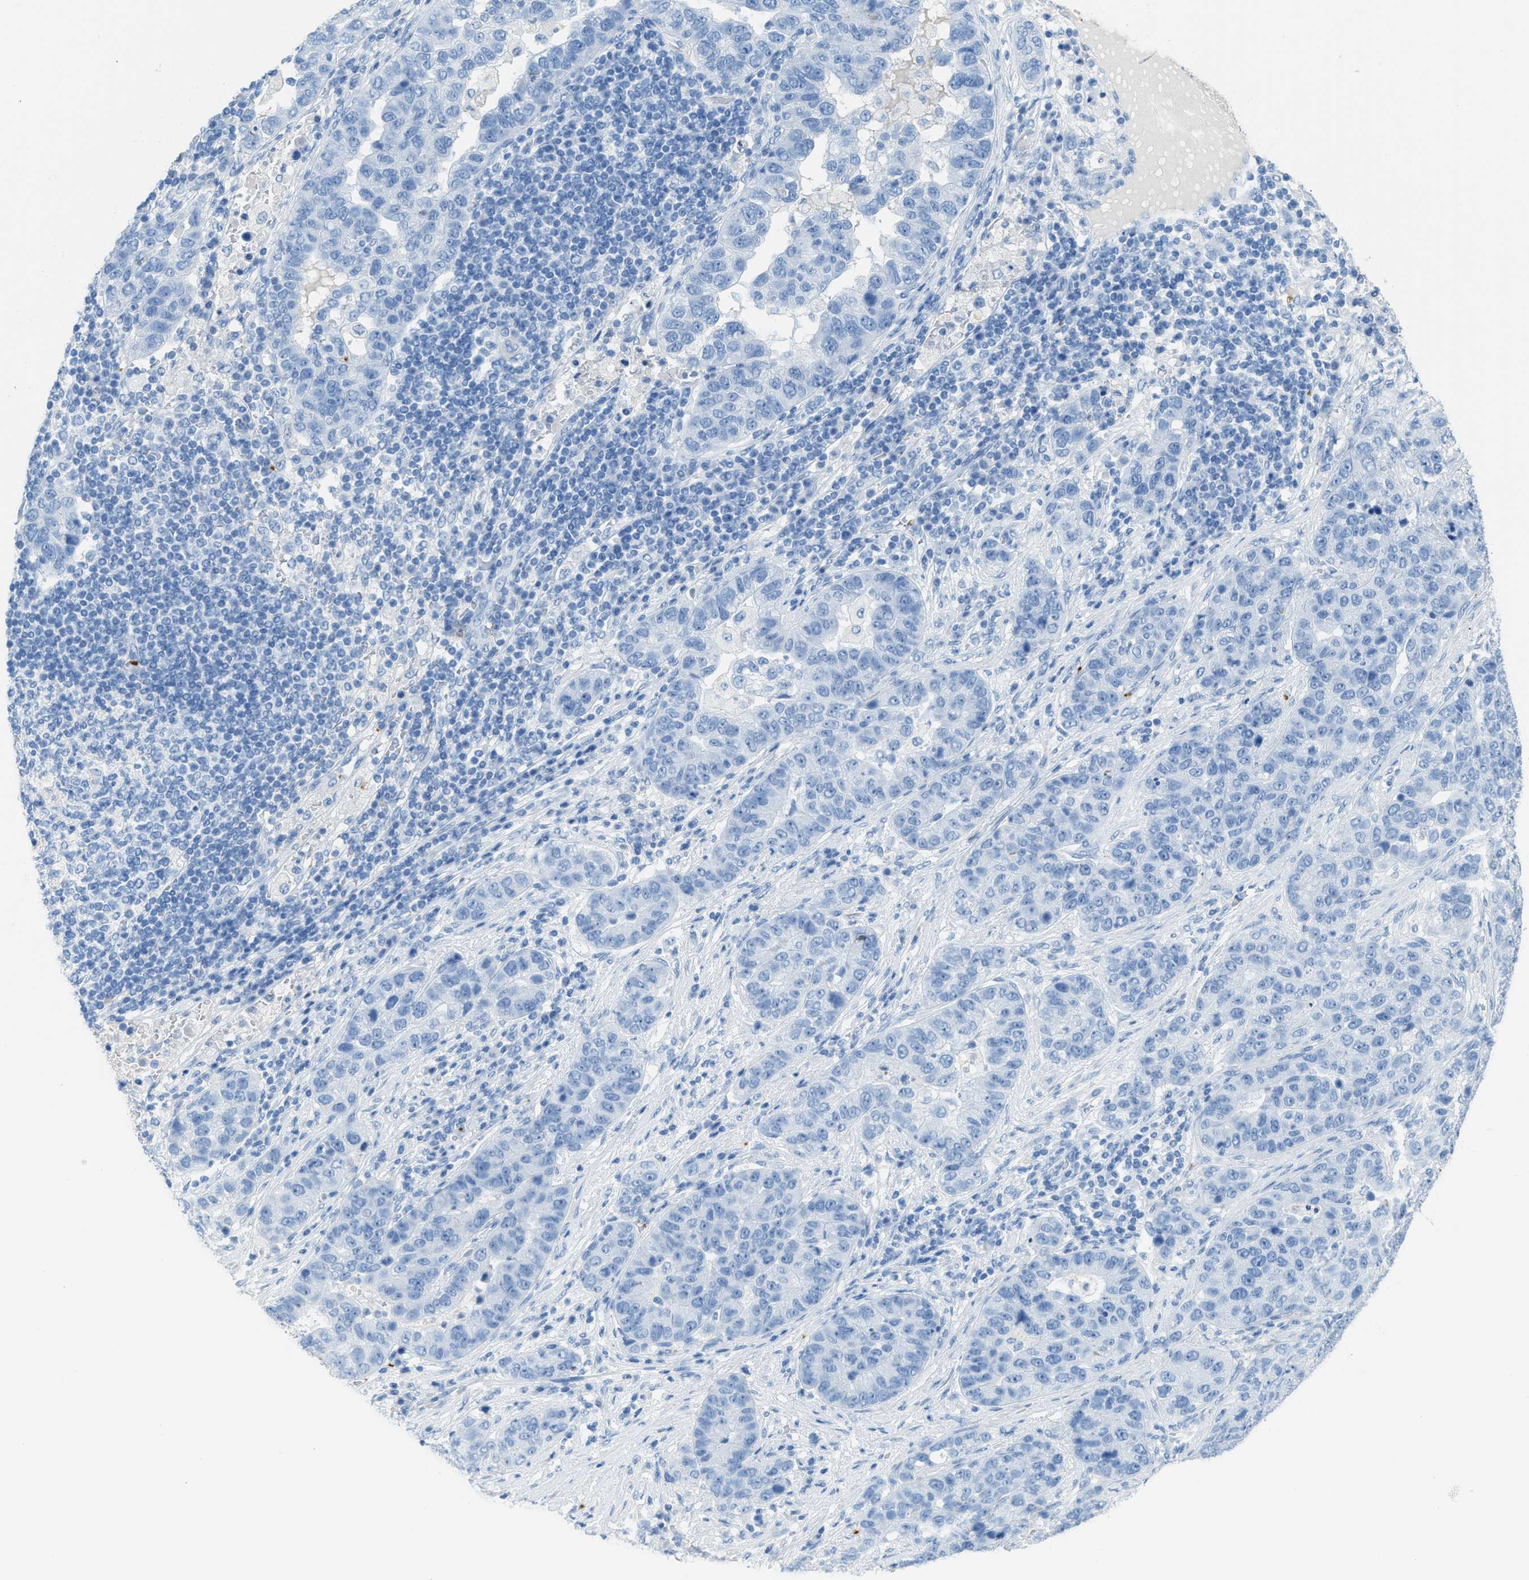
{"staining": {"intensity": "negative", "quantity": "none", "location": "none"}, "tissue": "pancreatic cancer", "cell_type": "Tumor cells", "image_type": "cancer", "snomed": [{"axis": "morphology", "description": "Adenocarcinoma, NOS"}, {"axis": "topography", "description": "Pancreas"}], "caption": "DAB immunohistochemical staining of human pancreatic cancer displays no significant expression in tumor cells. (Brightfield microscopy of DAB (3,3'-diaminobenzidine) immunohistochemistry (IHC) at high magnification).", "gene": "FAIM2", "patient": {"sex": "female", "age": 61}}